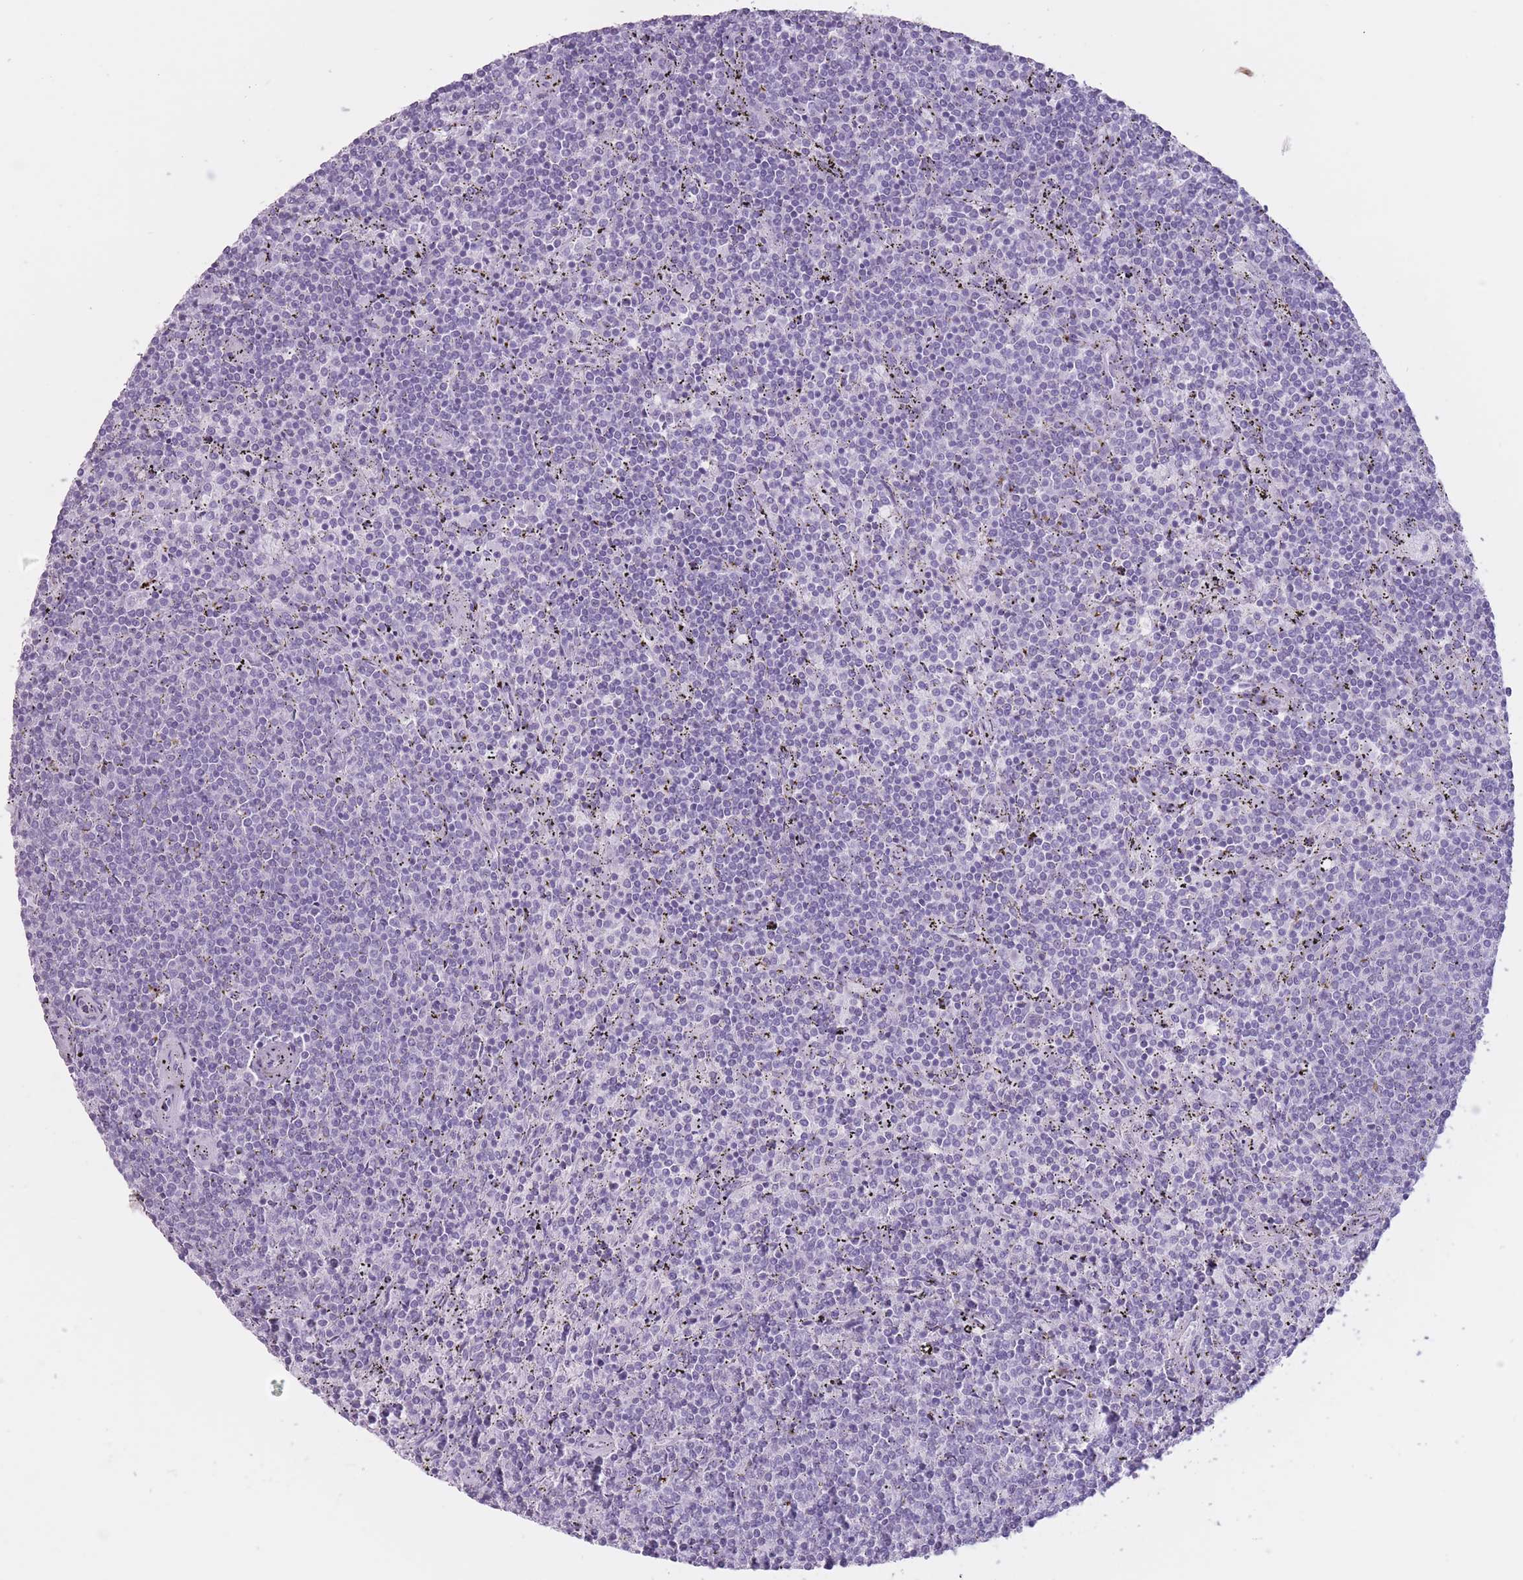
{"staining": {"intensity": "negative", "quantity": "none", "location": "none"}, "tissue": "lymphoma", "cell_type": "Tumor cells", "image_type": "cancer", "snomed": [{"axis": "morphology", "description": "Malignant lymphoma, non-Hodgkin's type, Low grade"}, {"axis": "topography", "description": "Spleen"}], "caption": "Protein analysis of malignant lymphoma, non-Hodgkin's type (low-grade) exhibits no significant staining in tumor cells.", "gene": "PNMA3", "patient": {"sex": "female", "age": 50}}